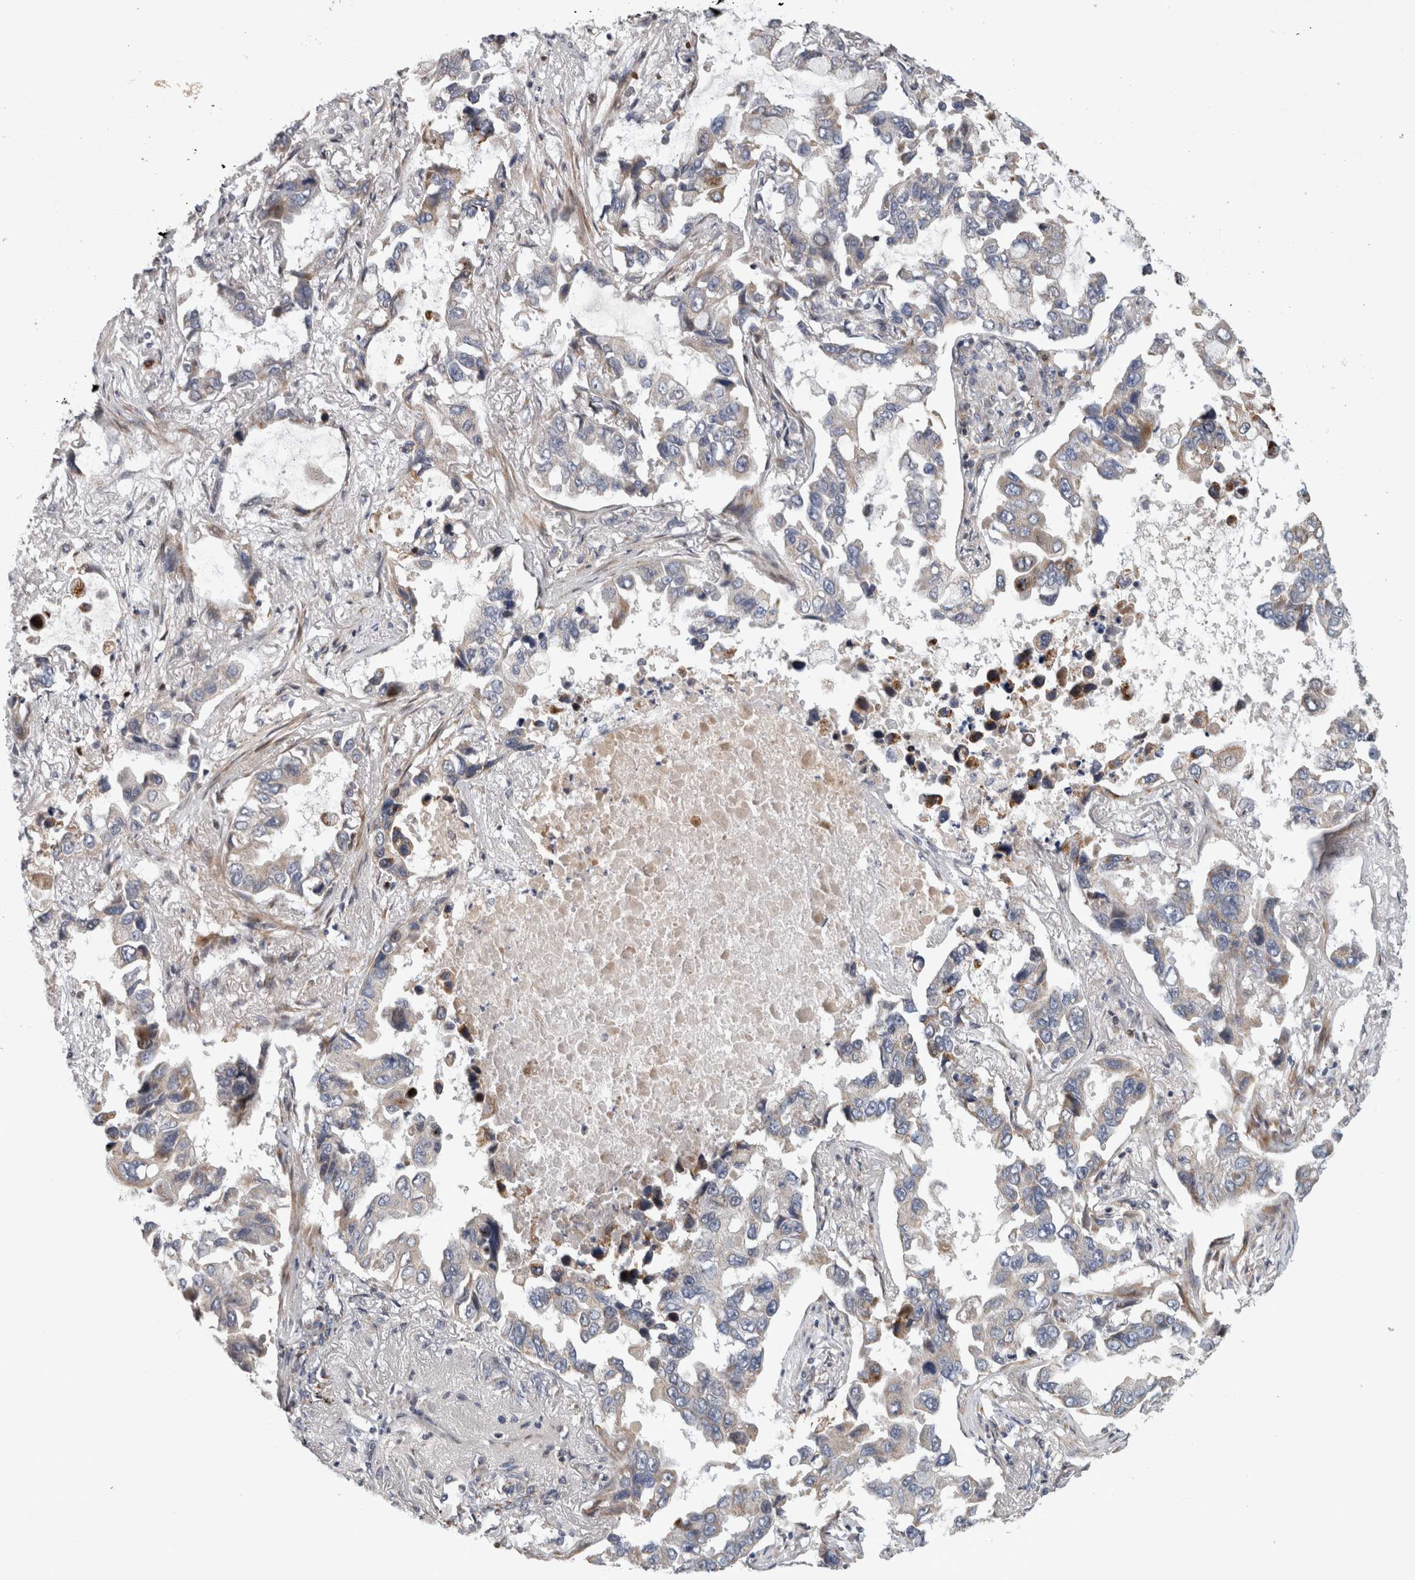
{"staining": {"intensity": "weak", "quantity": "<25%", "location": "cytoplasmic/membranous"}, "tissue": "lung cancer", "cell_type": "Tumor cells", "image_type": "cancer", "snomed": [{"axis": "morphology", "description": "Adenocarcinoma, NOS"}, {"axis": "topography", "description": "Lung"}], "caption": "DAB immunohistochemical staining of human lung cancer displays no significant staining in tumor cells.", "gene": "RBM48", "patient": {"sex": "male", "age": 64}}